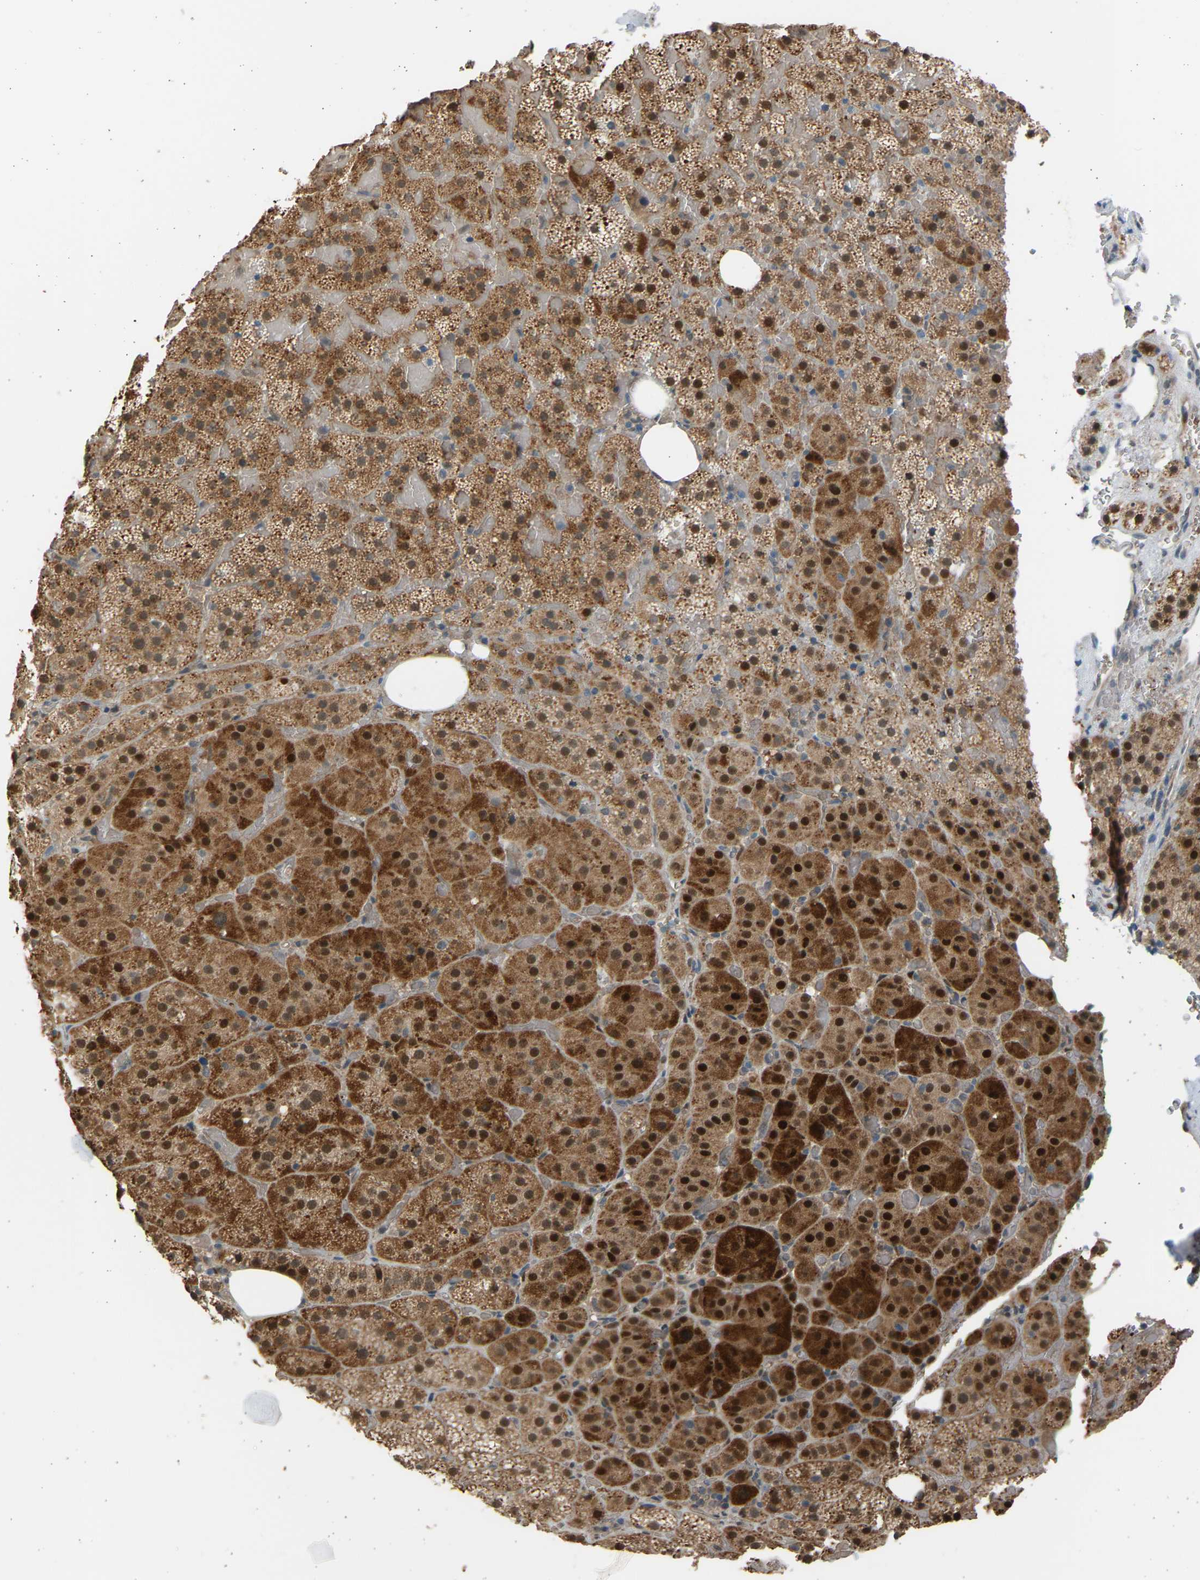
{"staining": {"intensity": "strong", "quantity": ">75%", "location": "cytoplasmic/membranous,nuclear"}, "tissue": "adrenal gland", "cell_type": "Glandular cells", "image_type": "normal", "snomed": [{"axis": "morphology", "description": "Normal tissue, NOS"}, {"axis": "topography", "description": "Adrenal gland"}], "caption": "Unremarkable adrenal gland was stained to show a protein in brown. There is high levels of strong cytoplasmic/membranous,nuclear staining in approximately >75% of glandular cells.", "gene": "BIRC2", "patient": {"sex": "female", "age": 59}}